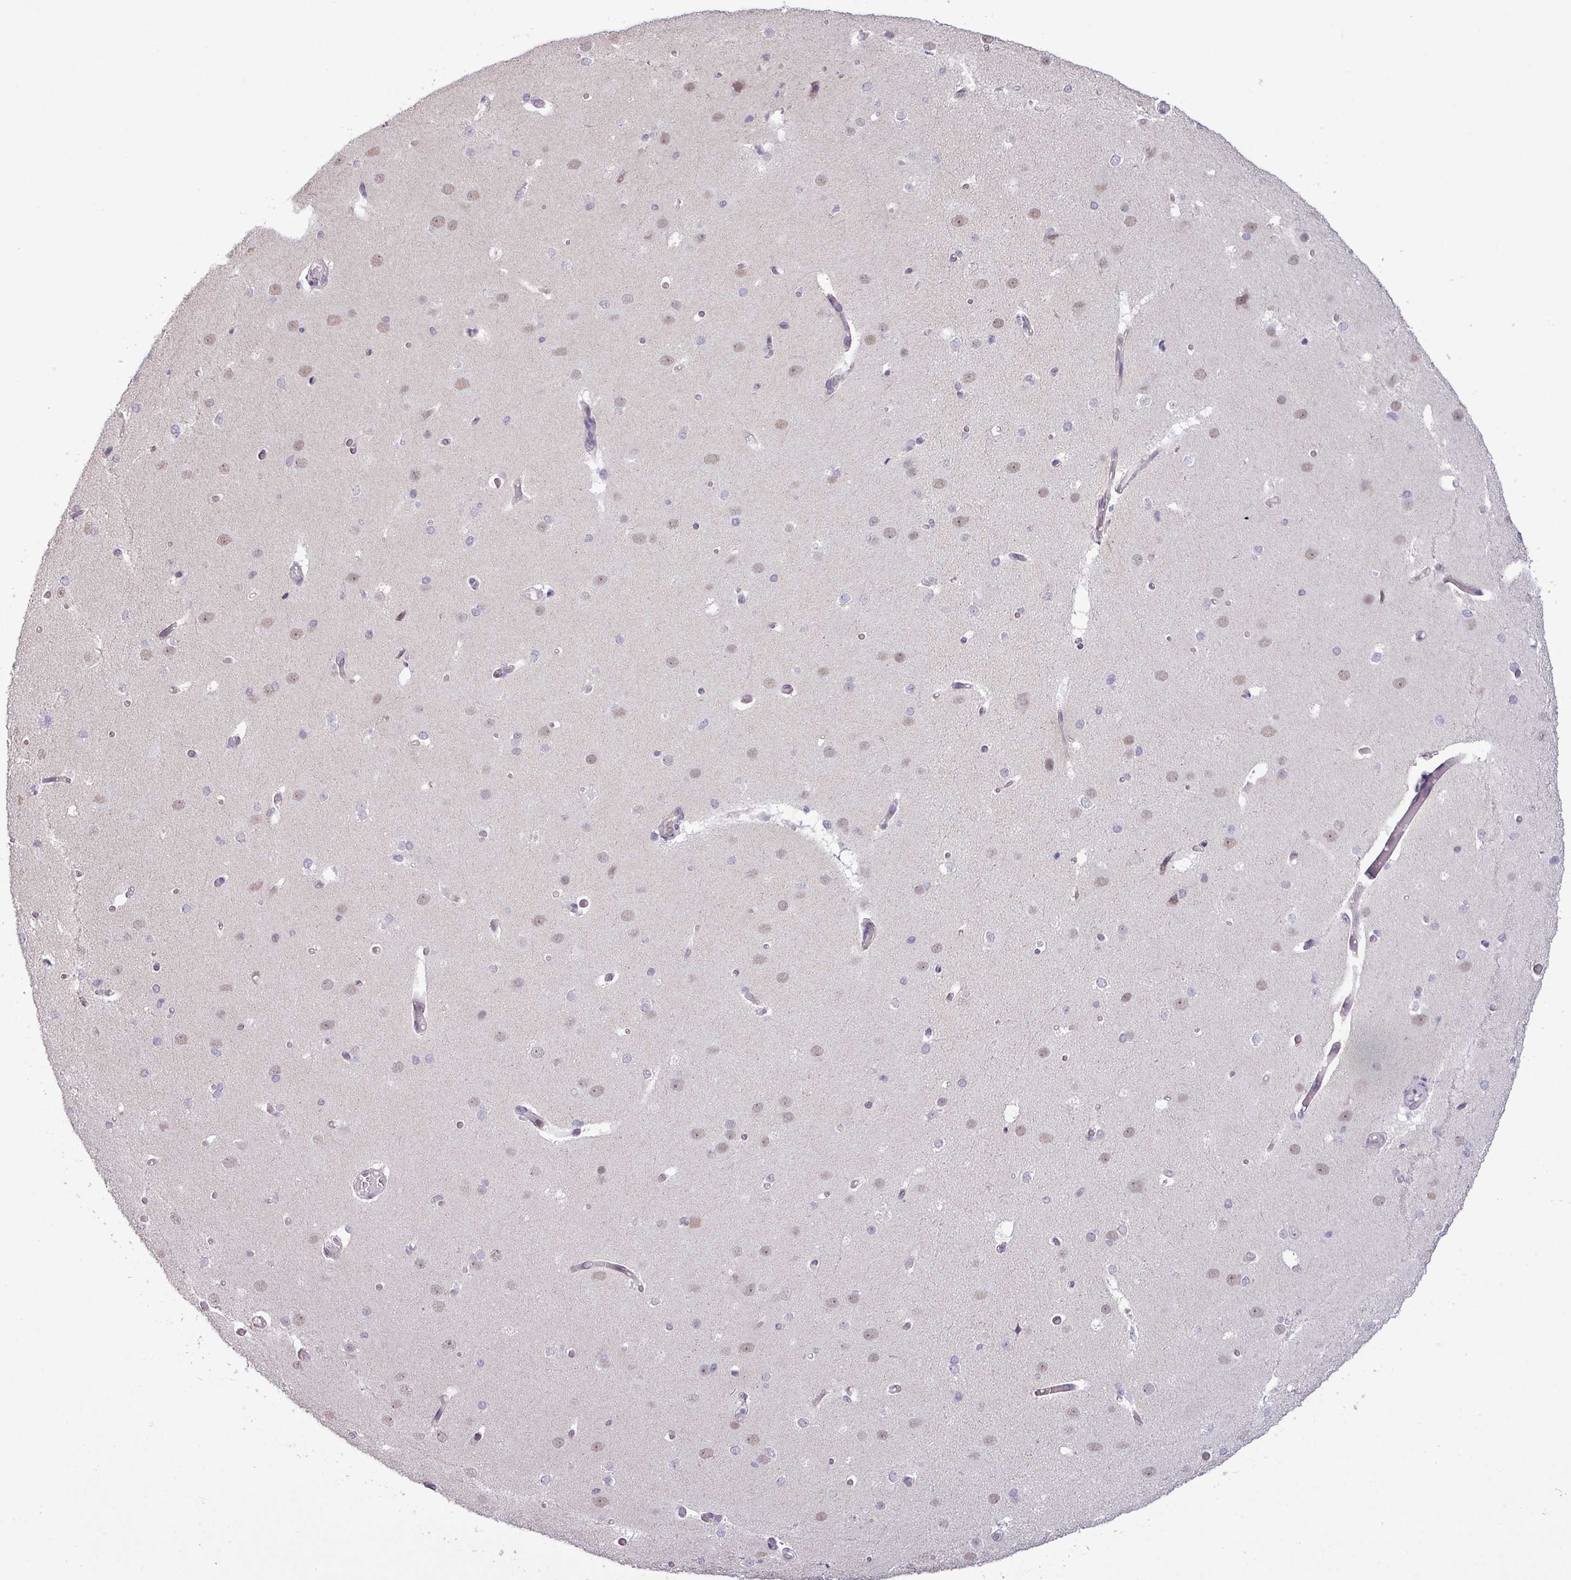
{"staining": {"intensity": "weak", "quantity": "25%-75%", "location": "cytoplasmic/membranous"}, "tissue": "cerebral cortex", "cell_type": "Endothelial cells", "image_type": "normal", "snomed": [{"axis": "morphology", "description": "Normal tissue, NOS"}, {"axis": "morphology", "description": "Inflammation, NOS"}, {"axis": "topography", "description": "Cerebral cortex"}], "caption": "Immunohistochemistry (IHC) photomicrograph of benign cerebral cortex: cerebral cortex stained using IHC demonstrates low levels of weak protein expression localized specifically in the cytoplasmic/membranous of endothelial cells, appearing as a cytoplasmic/membranous brown color.", "gene": "ZNF217", "patient": {"sex": "male", "age": 6}}